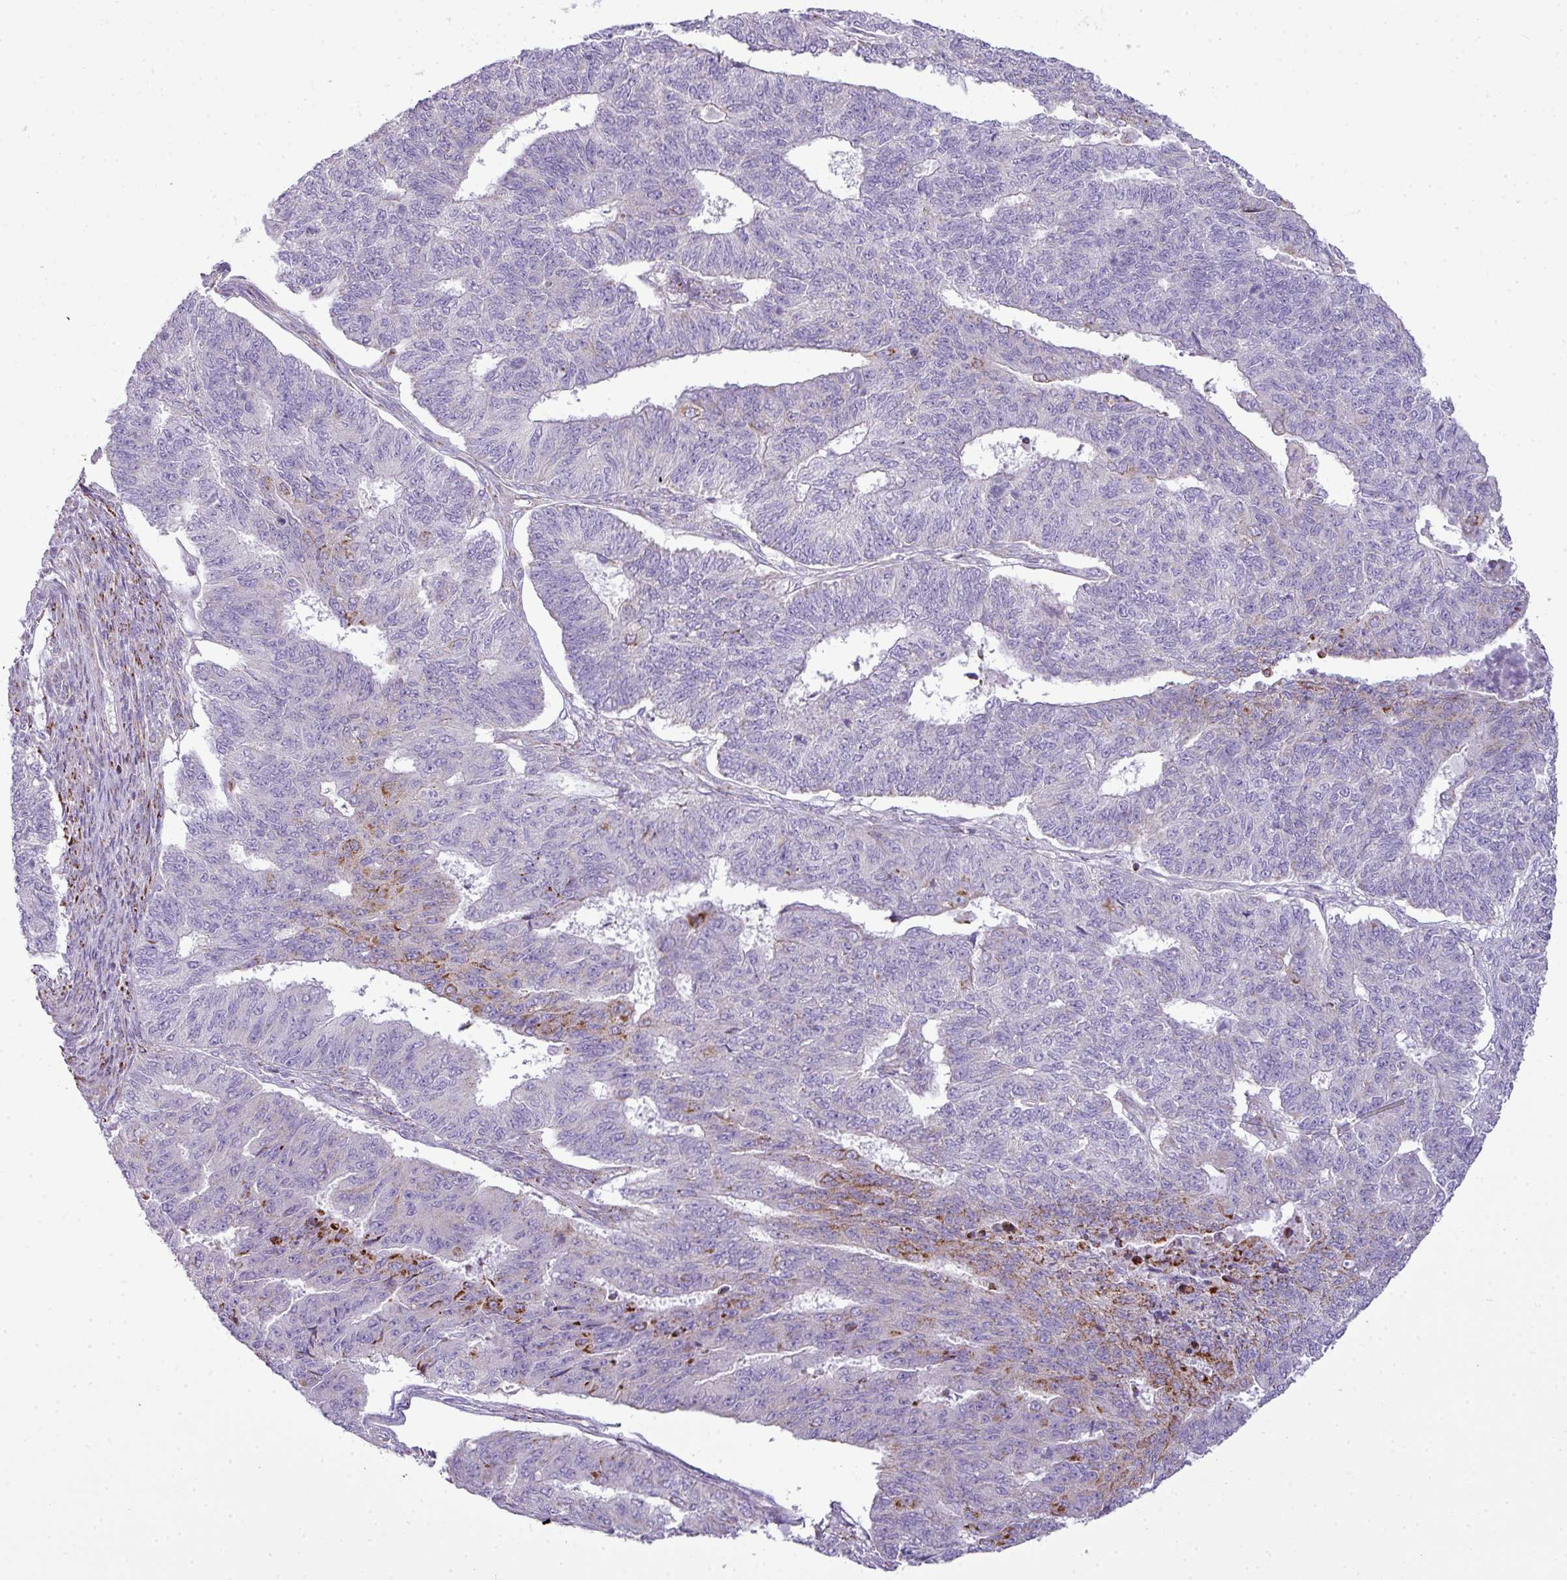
{"staining": {"intensity": "moderate", "quantity": "<25%", "location": "cytoplasmic/membranous"}, "tissue": "endometrial cancer", "cell_type": "Tumor cells", "image_type": "cancer", "snomed": [{"axis": "morphology", "description": "Adenocarcinoma, NOS"}, {"axis": "topography", "description": "Endometrium"}], "caption": "Tumor cells demonstrate low levels of moderate cytoplasmic/membranous positivity in approximately <25% of cells in human adenocarcinoma (endometrial). The staining was performed using DAB (3,3'-diaminobenzidine) to visualize the protein expression in brown, while the nuclei were stained in blue with hematoxylin (Magnification: 20x).", "gene": "ZNF81", "patient": {"sex": "female", "age": 32}}